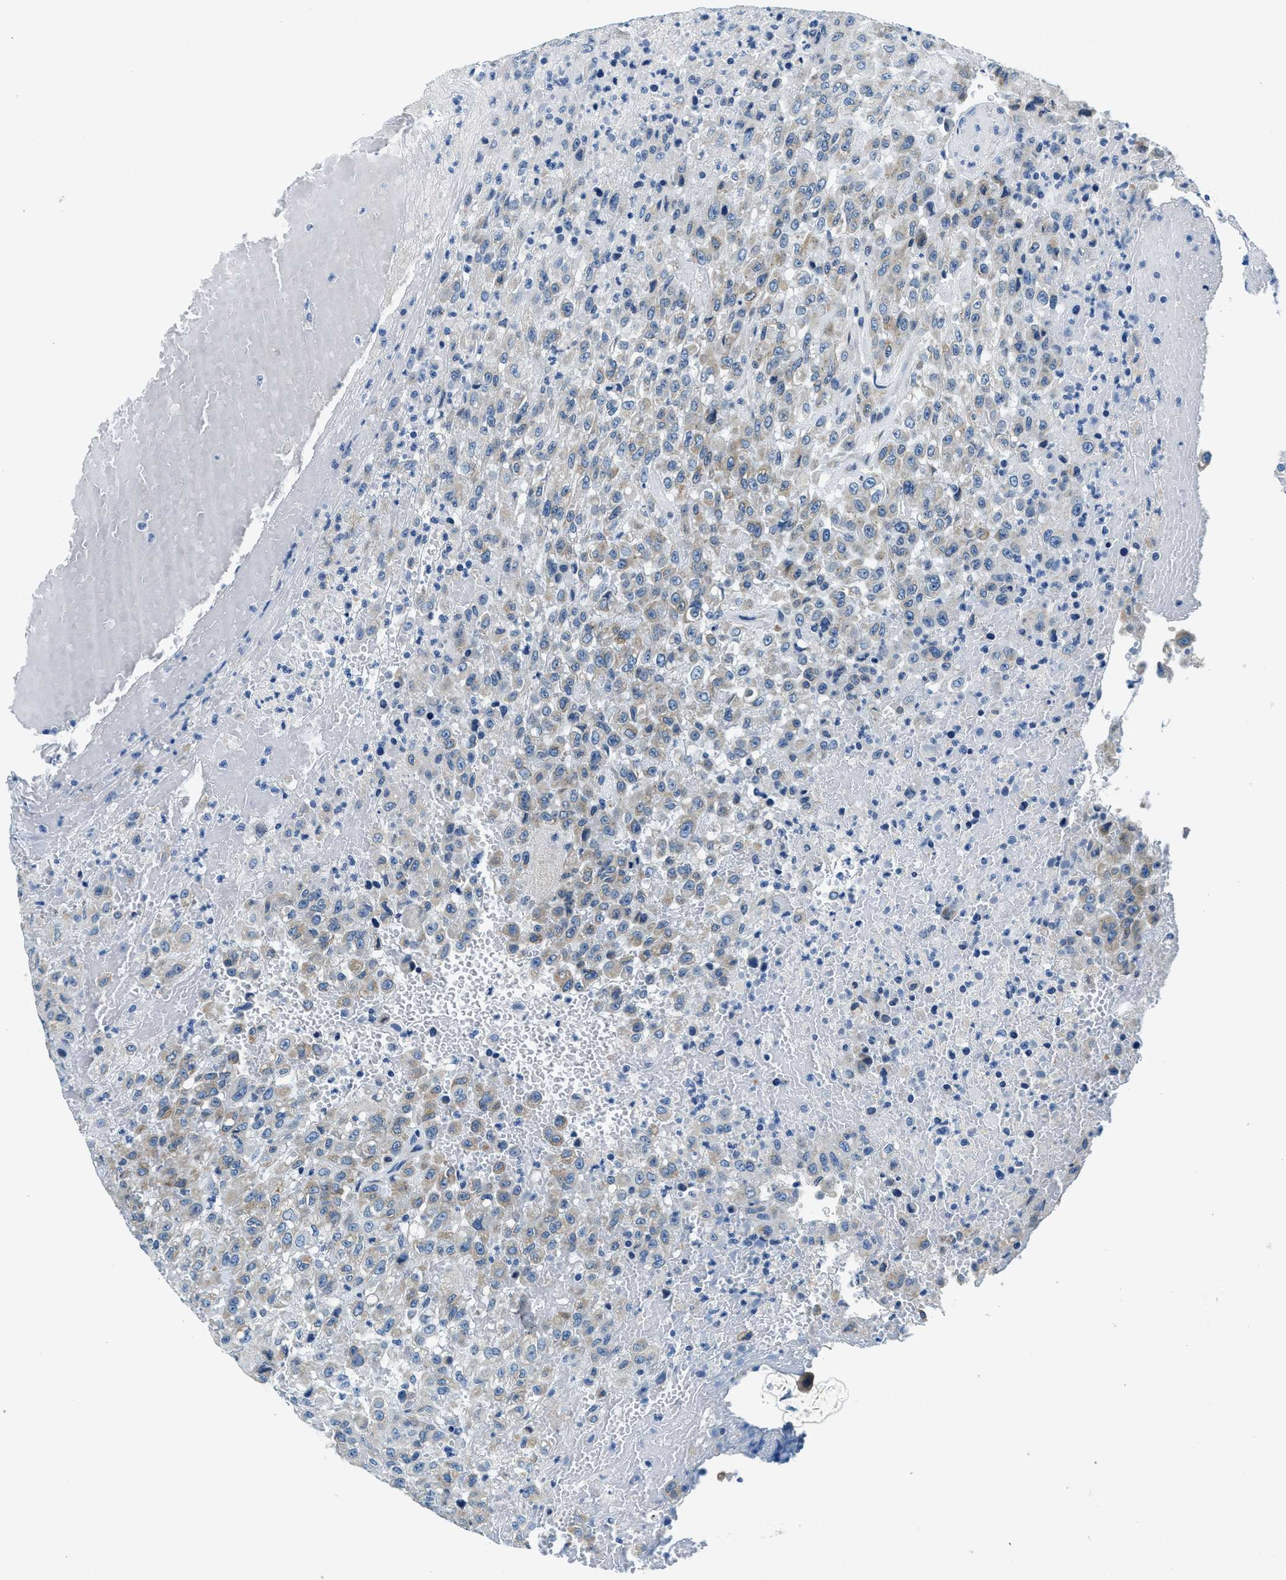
{"staining": {"intensity": "weak", "quantity": "25%-75%", "location": "cytoplasmic/membranous"}, "tissue": "urothelial cancer", "cell_type": "Tumor cells", "image_type": "cancer", "snomed": [{"axis": "morphology", "description": "Urothelial carcinoma, High grade"}, {"axis": "topography", "description": "Urinary bladder"}], "caption": "Brown immunohistochemical staining in human urothelial cancer shows weak cytoplasmic/membranous positivity in approximately 25%-75% of tumor cells.", "gene": "UBAC2", "patient": {"sex": "male", "age": 46}}